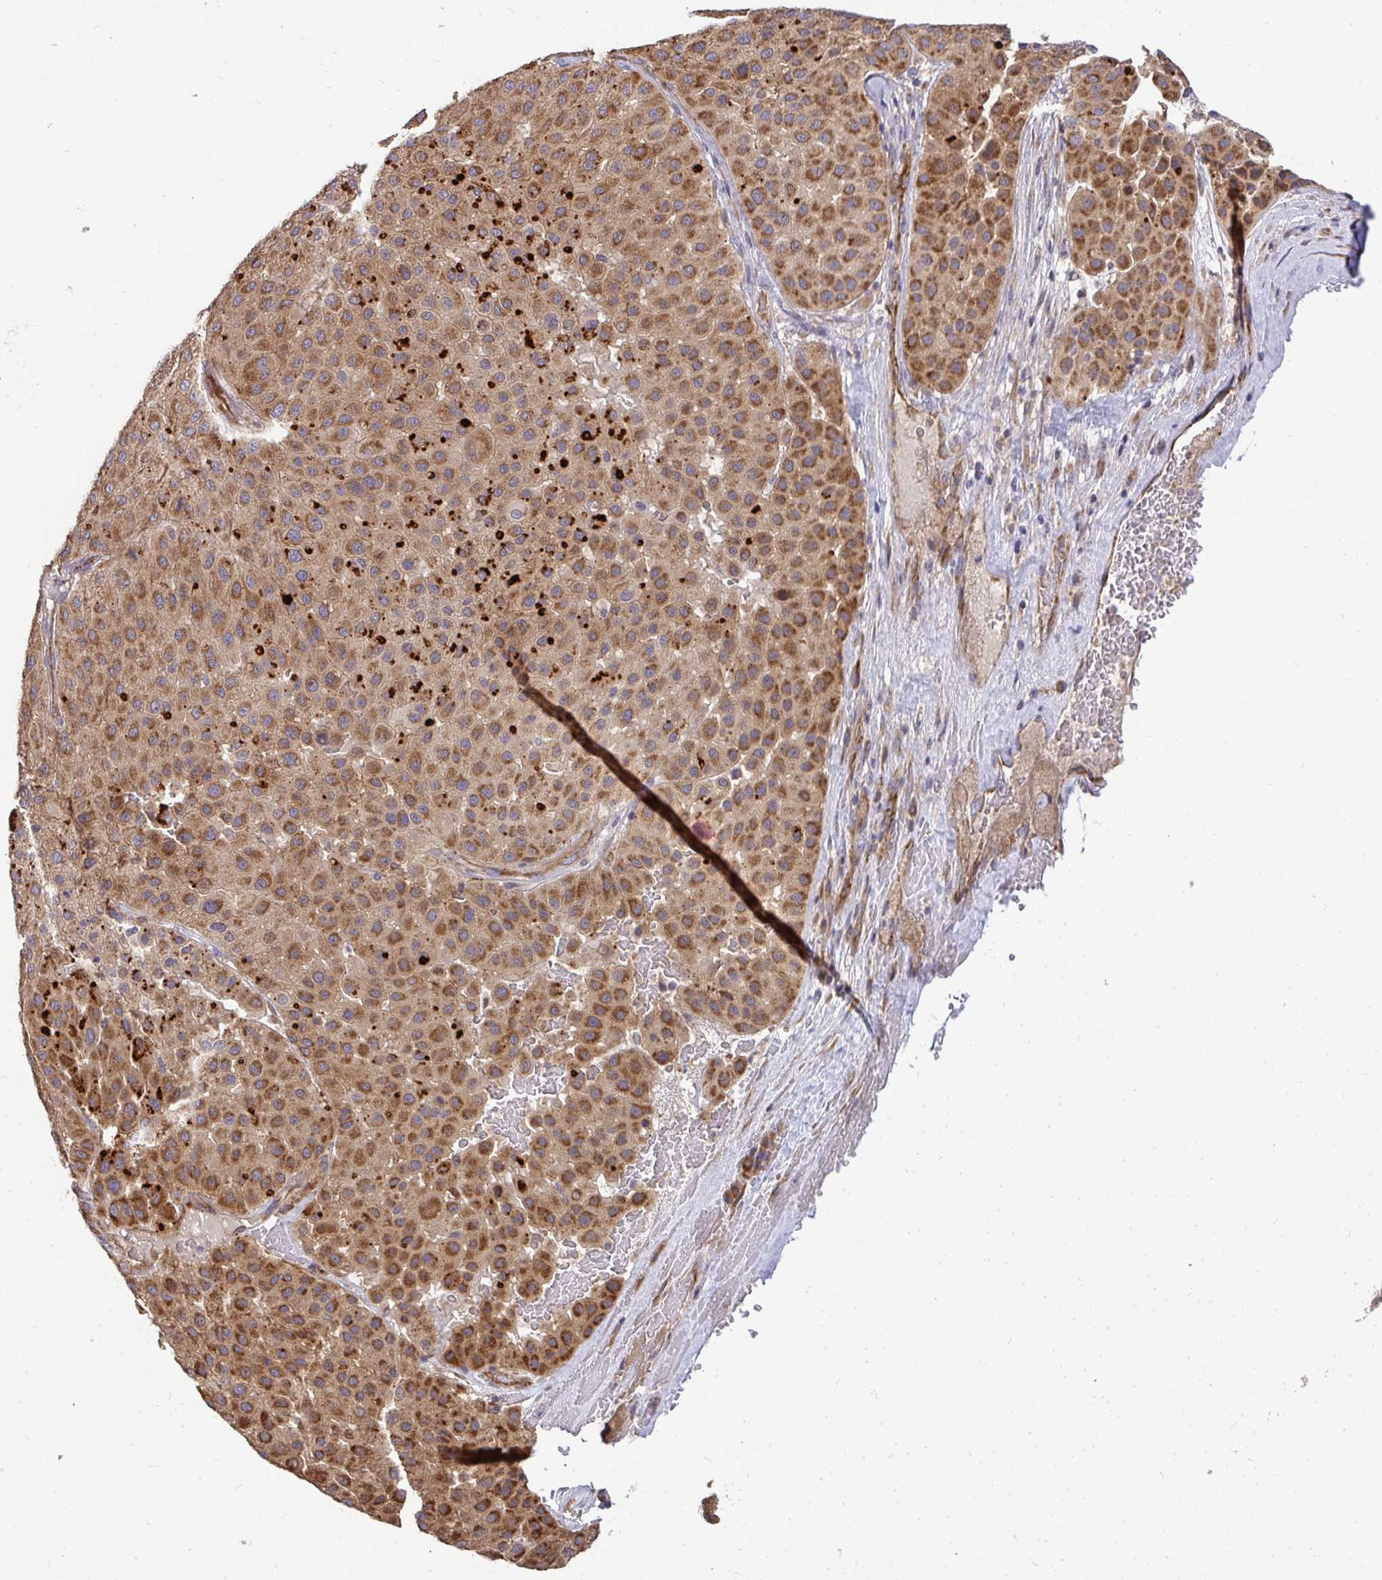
{"staining": {"intensity": "moderate", "quantity": ">75%", "location": "cytoplasmic/membranous"}, "tissue": "melanoma", "cell_type": "Tumor cells", "image_type": "cancer", "snomed": [{"axis": "morphology", "description": "Malignant melanoma, Metastatic site"}, {"axis": "topography", "description": "Smooth muscle"}], "caption": "Malignant melanoma (metastatic site) stained for a protein shows moderate cytoplasmic/membranous positivity in tumor cells. The protein is shown in brown color, while the nuclei are stained blue.", "gene": "B4GALT6", "patient": {"sex": "male", "age": 41}}